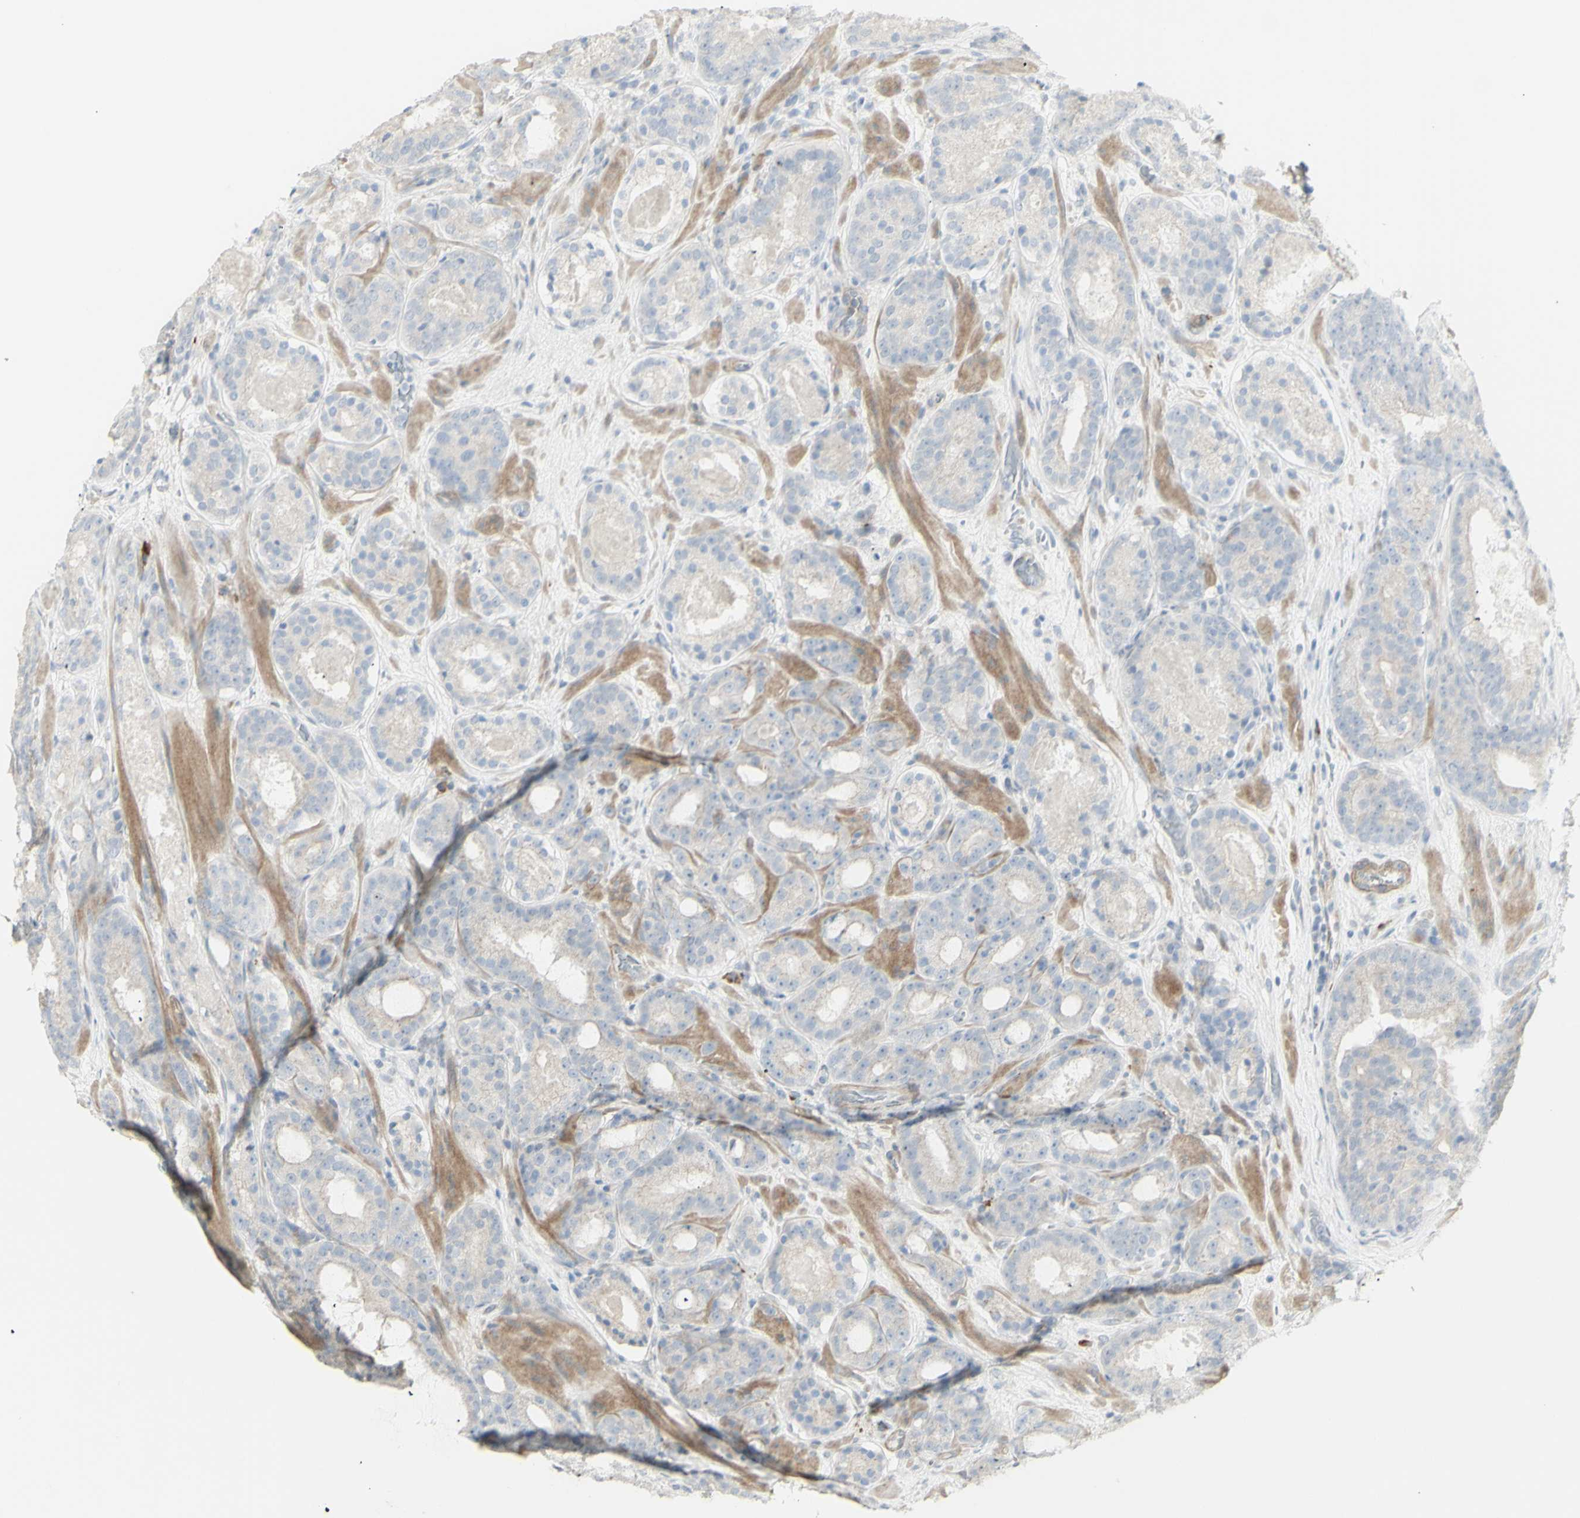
{"staining": {"intensity": "weak", "quantity": "<25%", "location": "cytoplasmic/membranous"}, "tissue": "prostate cancer", "cell_type": "Tumor cells", "image_type": "cancer", "snomed": [{"axis": "morphology", "description": "Adenocarcinoma, Low grade"}, {"axis": "topography", "description": "Prostate"}], "caption": "High power microscopy image of an IHC histopathology image of low-grade adenocarcinoma (prostate), revealing no significant expression in tumor cells.", "gene": "NDST4", "patient": {"sex": "male", "age": 69}}